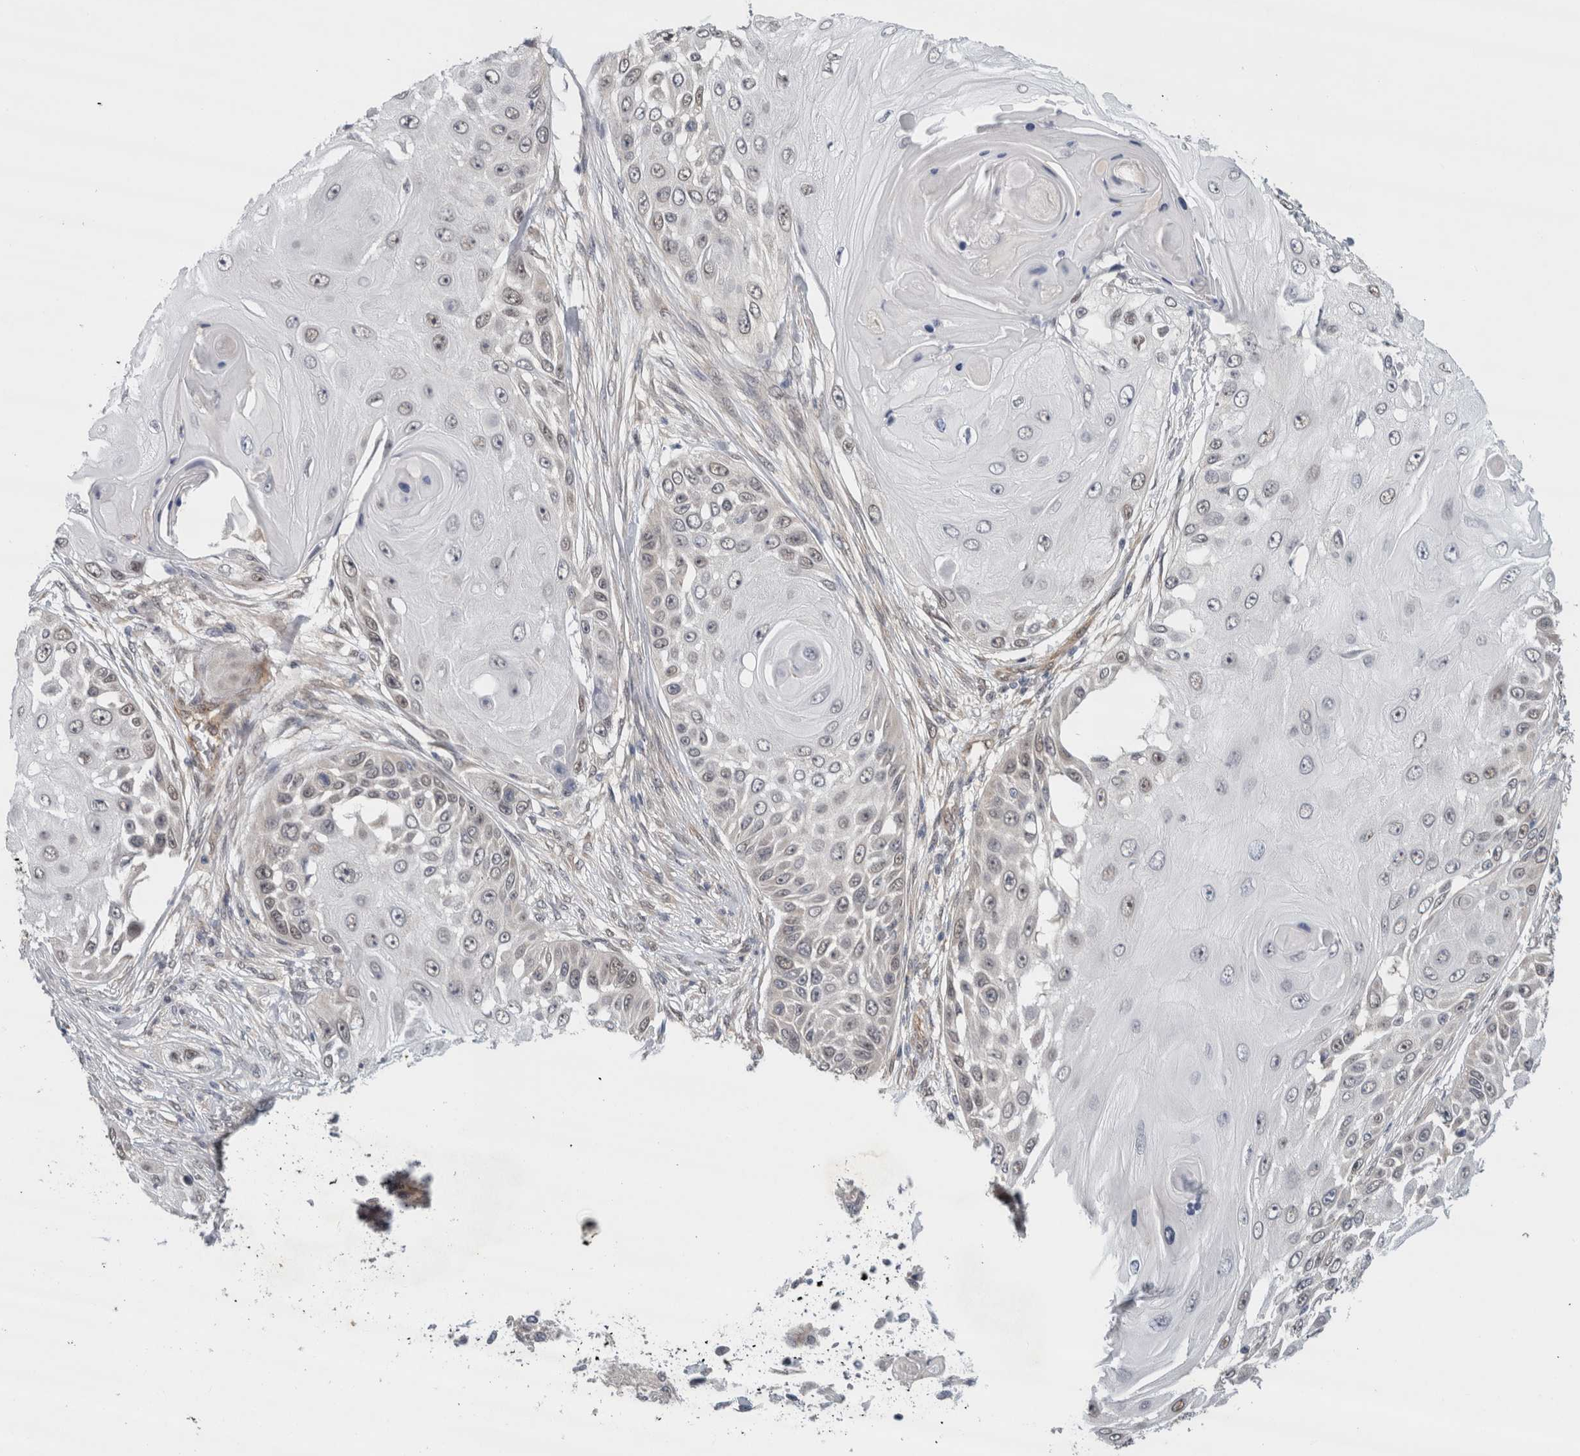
{"staining": {"intensity": "weak", "quantity": "<25%", "location": "nuclear"}, "tissue": "skin cancer", "cell_type": "Tumor cells", "image_type": "cancer", "snomed": [{"axis": "morphology", "description": "Squamous cell carcinoma, NOS"}, {"axis": "topography", "description": "Skin"}], "caption": "High power microscopy photomicrograph of an immunohistochemistry image of squamous cell carcinoma (skin), revealing no significant staining in tumor cells. The staining is performed using DAB (3,3'-diaminobenzidine) brown chromogen with nuclei counter-stained in using hematoxylin.", "gene": "EIF4G3", "patient": {"sex": "female", "age": 44}}